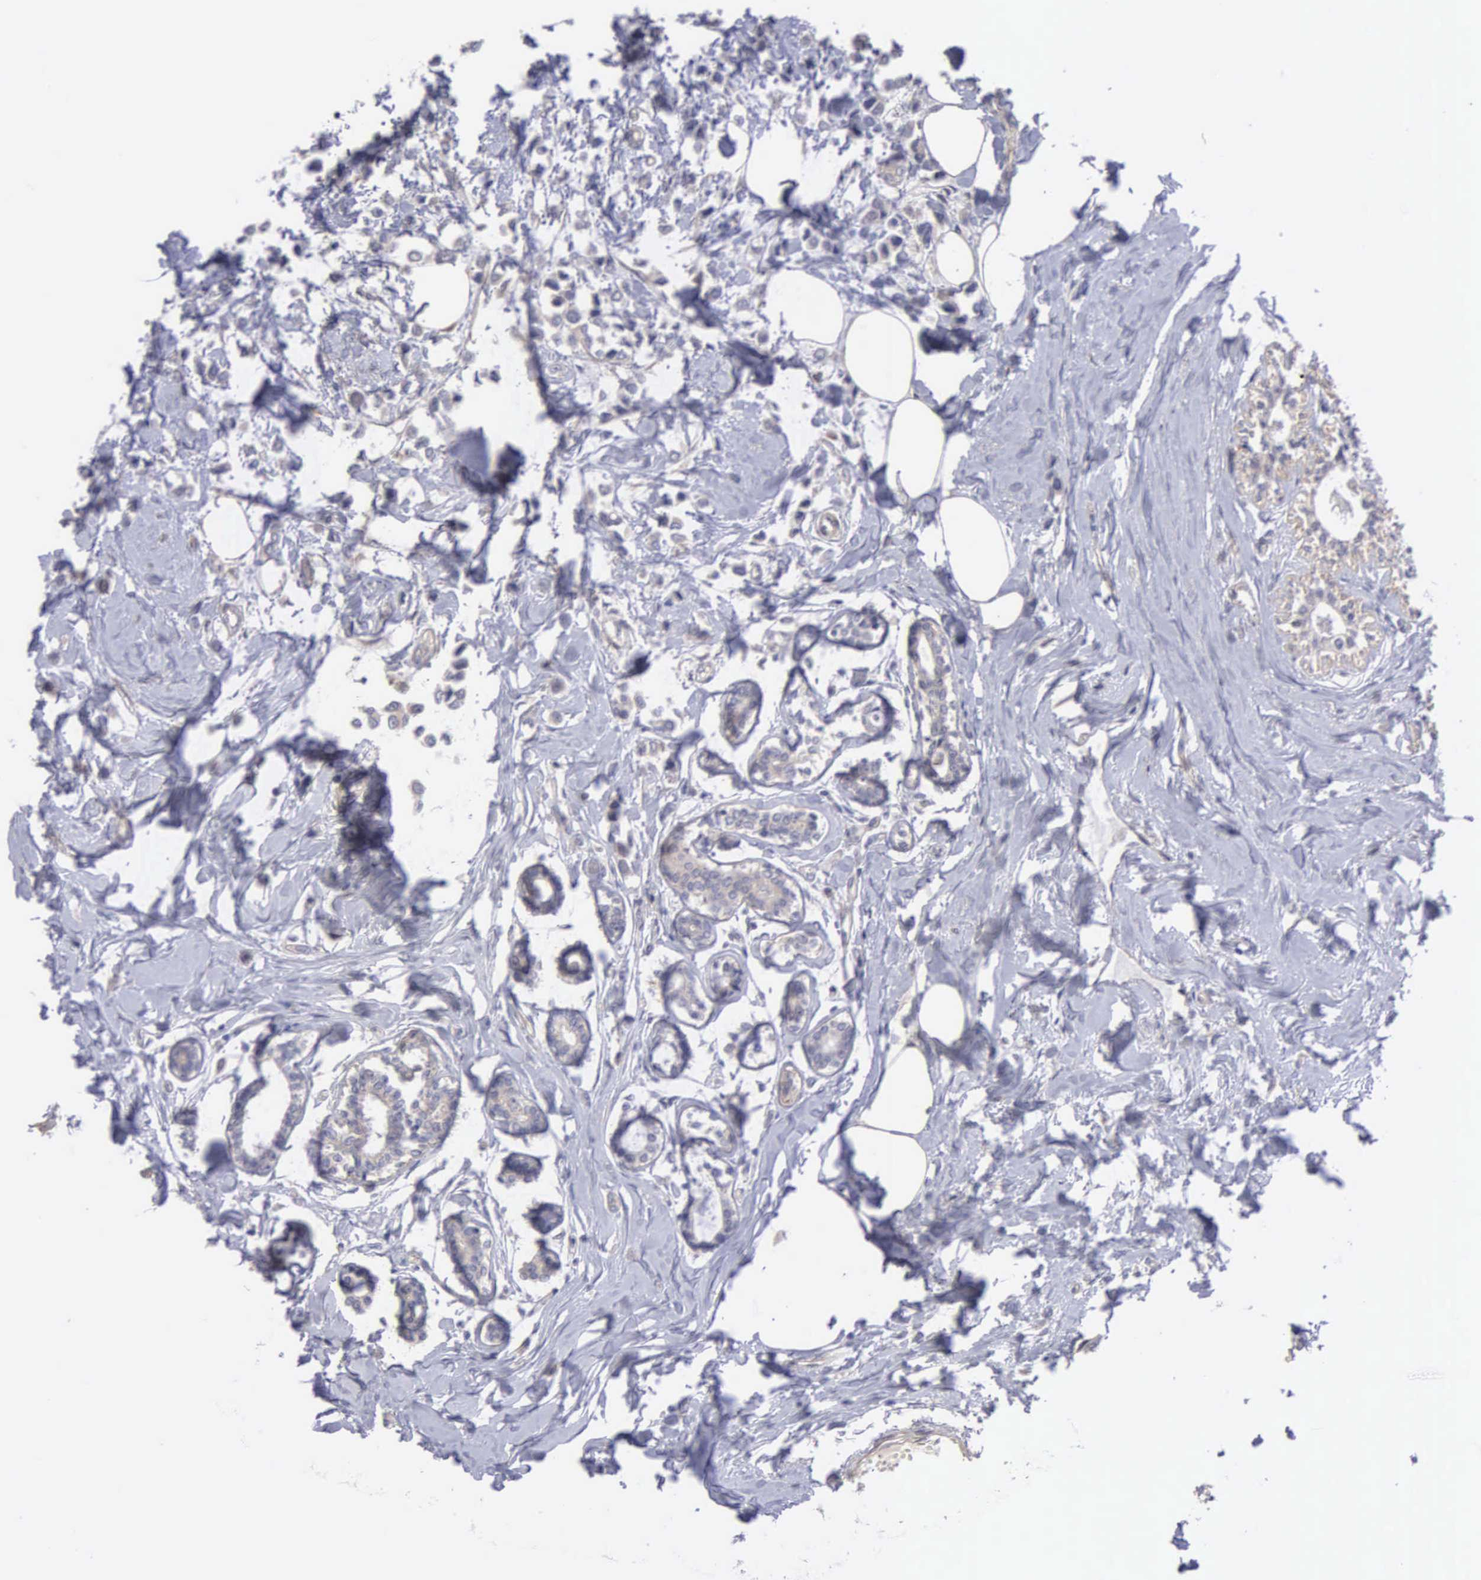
{"staining": {"intensity": "weak", "quantity": ">75%", "location": "cytoplasmic/membranous"}, "tissue": "breast cancer", "cell_type": "Tumor cells", "image_type": "cancer", "snomed": [{"axis": "morphology", "description": "Lobular carcinoma"}, {"axis": "topography", "description": "Breast"}], "caption": "Lobular carcinoma (breast) stained with DAB immunohistochemistry exhibits low levels of weak cytoplasmic/membranous expression in approximately >75% of tumor cells.", "gene": "RTL10", "patient": {"sex": "female", "age": 51}}